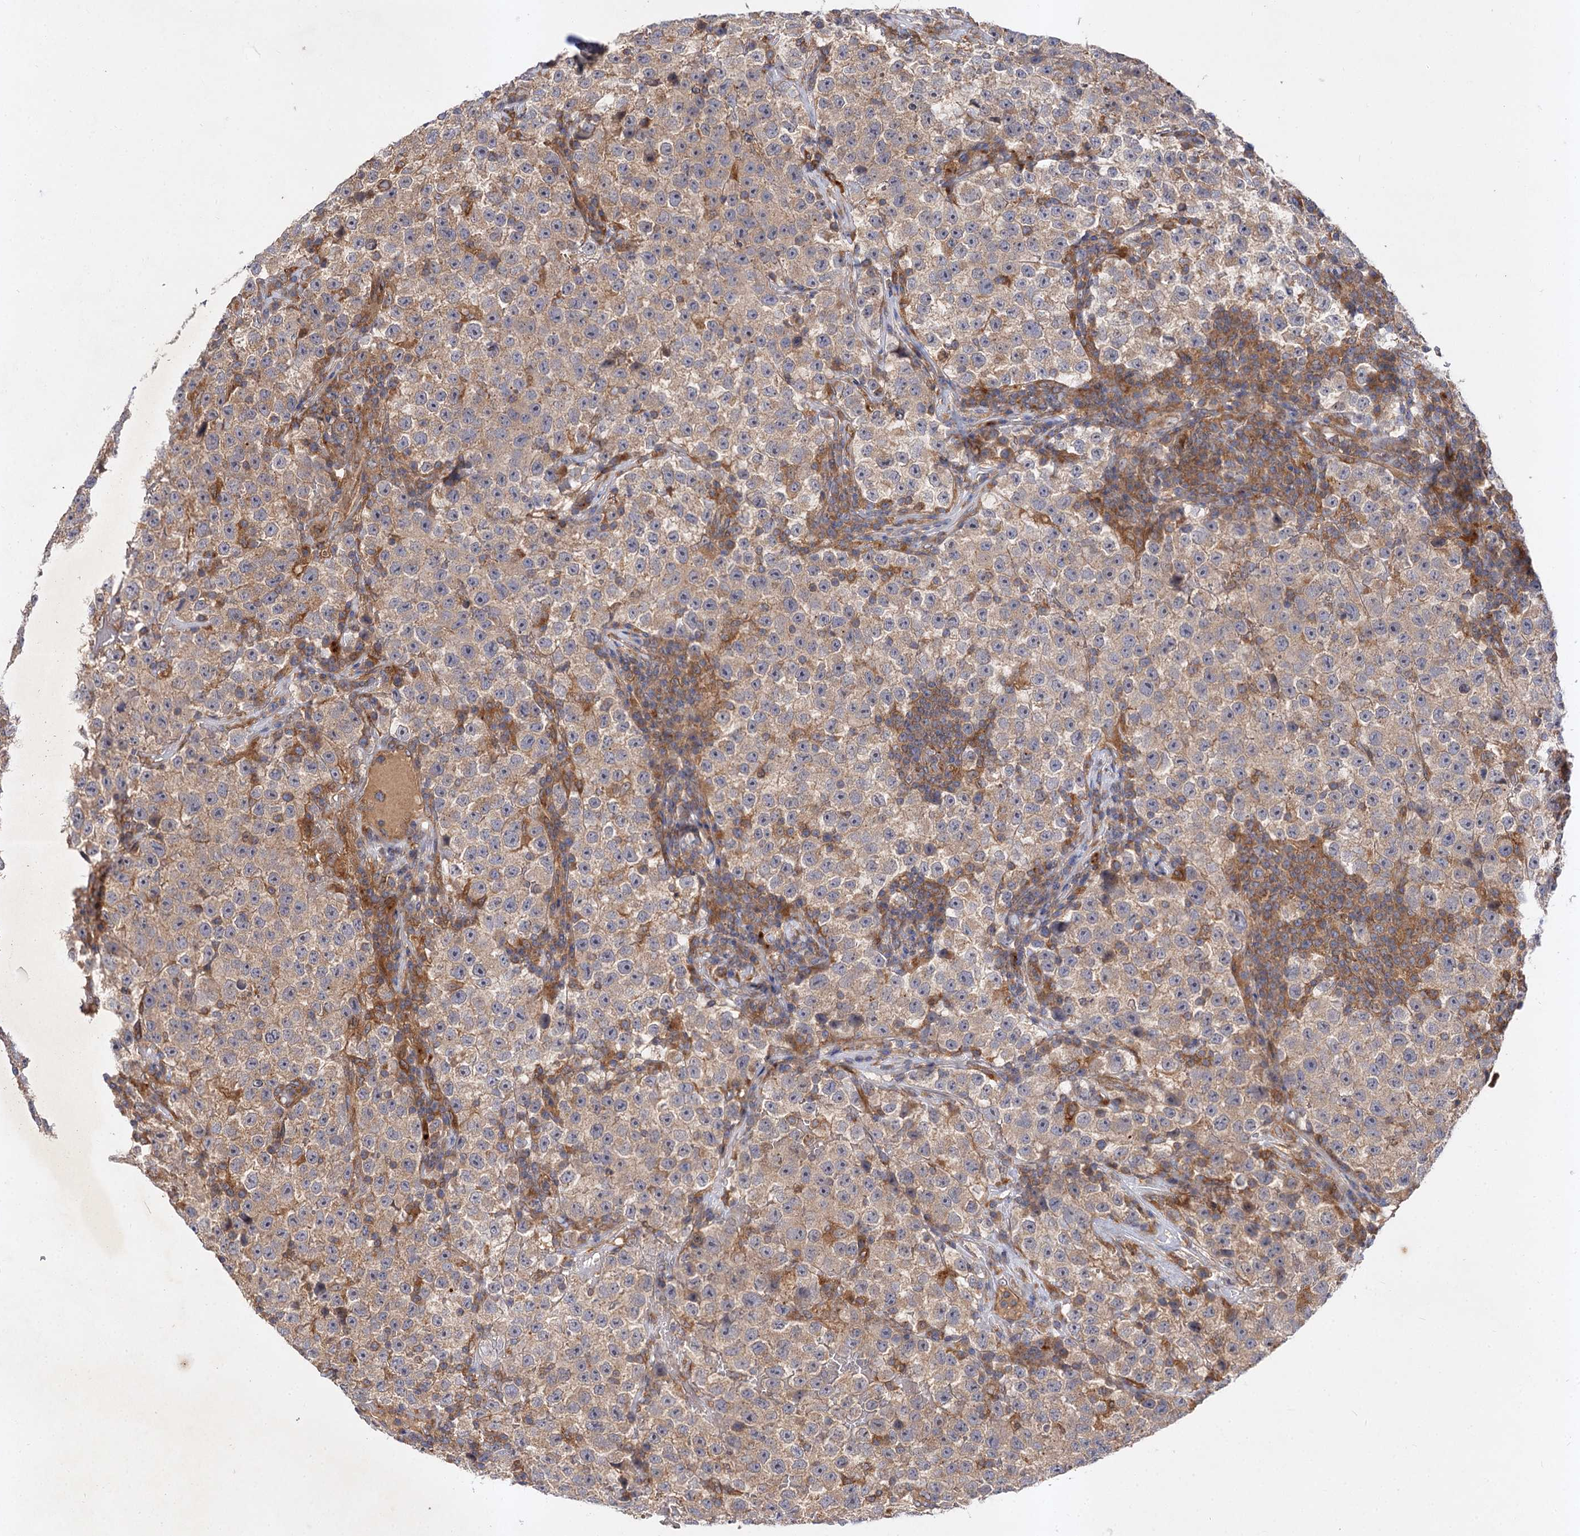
{"staining": {"intensity": "weak", "quantity": "25%-75%", "location": "cytoplasmic/membranous"}, "tissue": "testis cancer", "cell_type": "Tumor cells", "image_type": "cancer", "snomed": [{"axis": "morphology", "description": "Seminoma, NOS"}, {"axis": "topography", "description": "Testis"}], "caption": "Seminoma (testis) stained with DAB (3,3'-diaminobenzidine) immunohistochemistry (IHC) displays low levels of weak cytoplasmic/membranous expression in approximately 25%-75% of tumor cells.", "gene": "PATL1", "patient": {"sex": "male", "age": 22}}